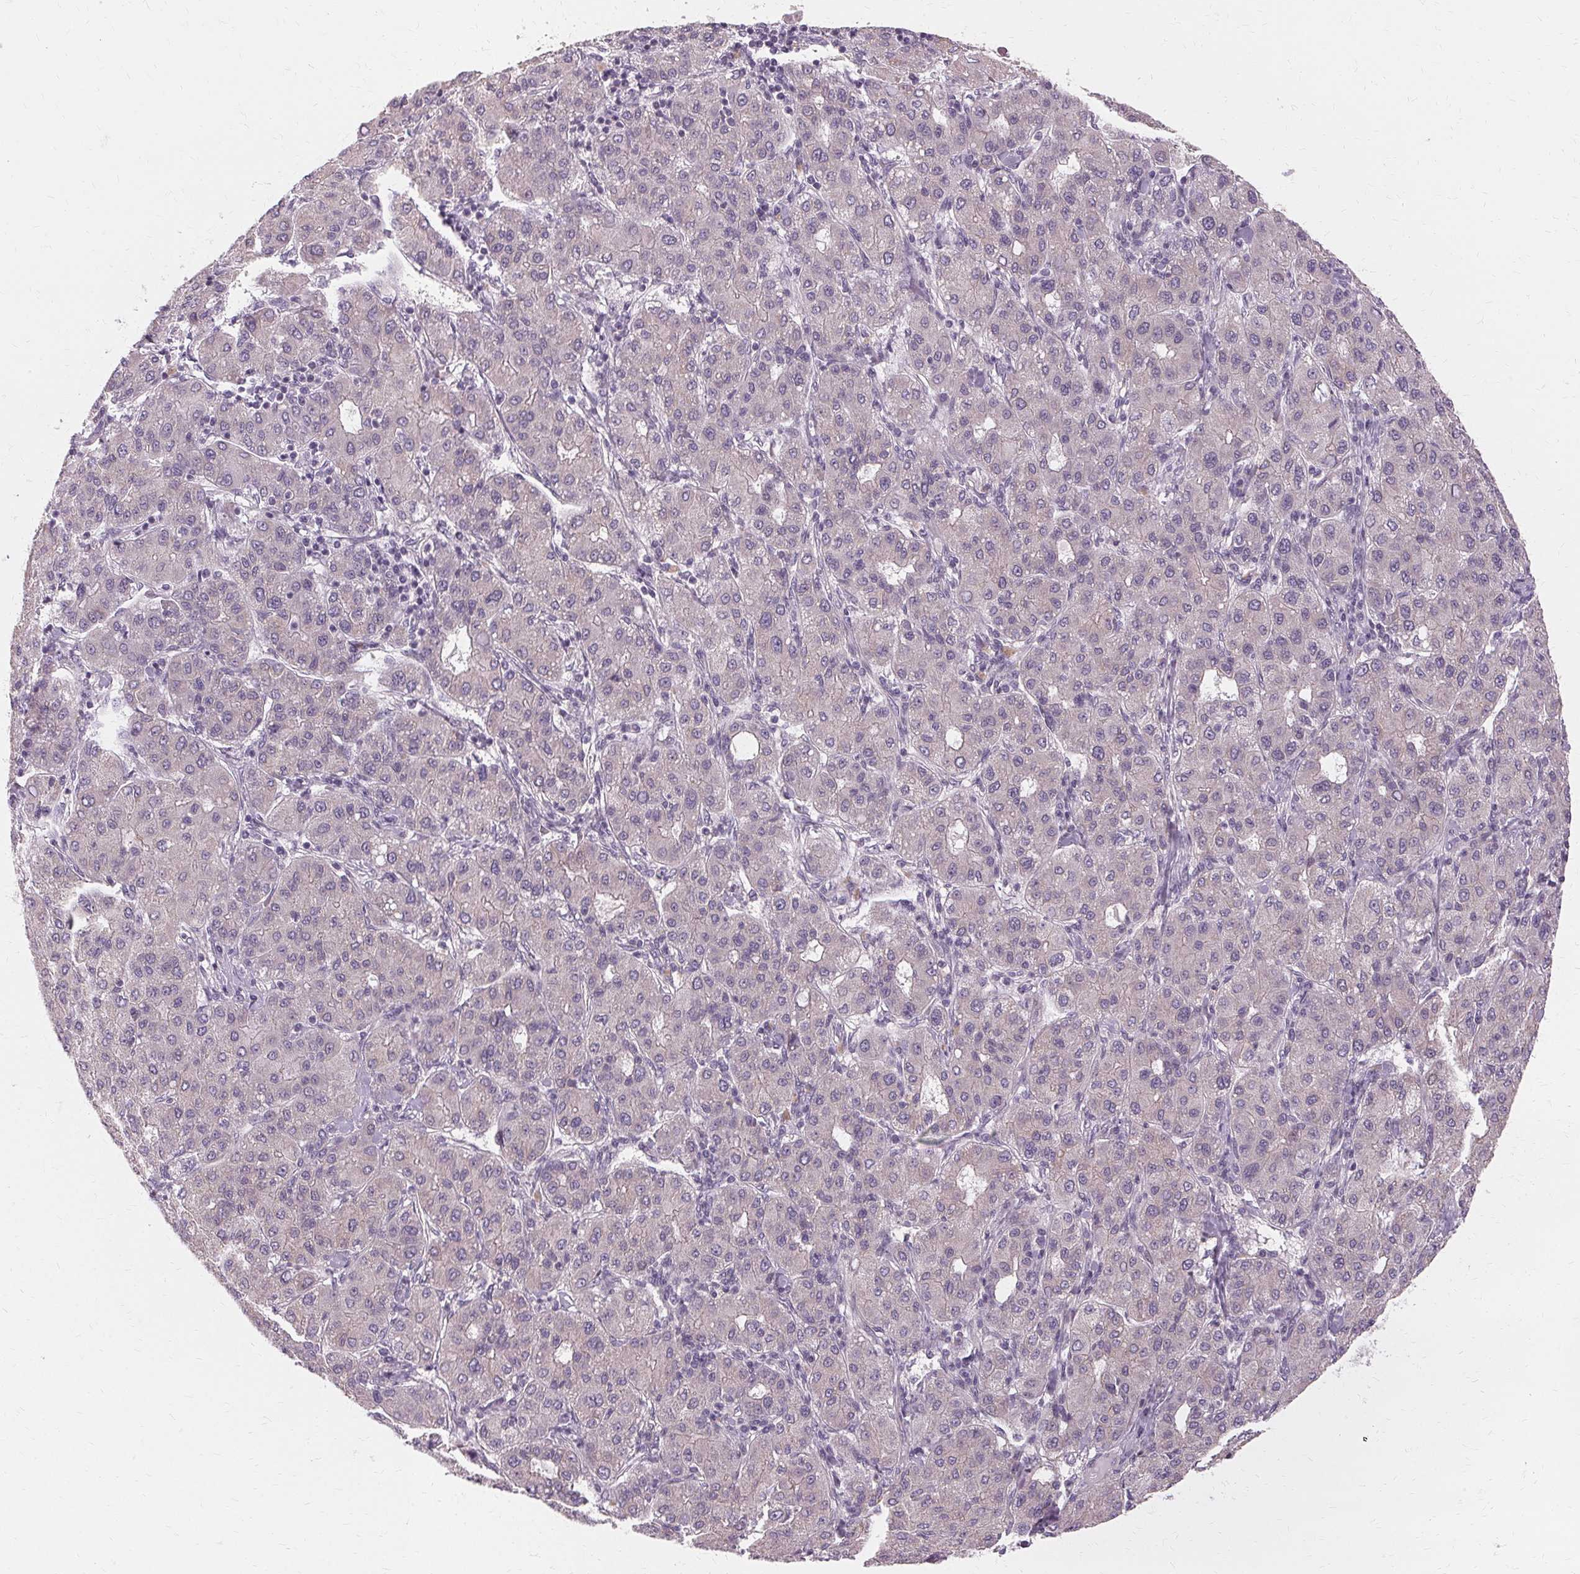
{"staining": {"intensity": "negative", "quantity": "none", "location": "none"}, "tissue": "liver cancer", "cell_type": "Tumor cells", "image_type": "cancer", "snomed": [{"axis": "morphology", "description": "Carcinoma, Hepatocellular, NOS"}, {"axis": "topography", "description": "Liver"}], "caption": "Liver hepatocellular carcinoma was stained to show a protein in brown. There is no significant positivity in tumor cells. (Brightfield microscopy of DAB IHC at high magnification).", "gene": "USP8", "patient": {"sex": "male", "age": 65}}